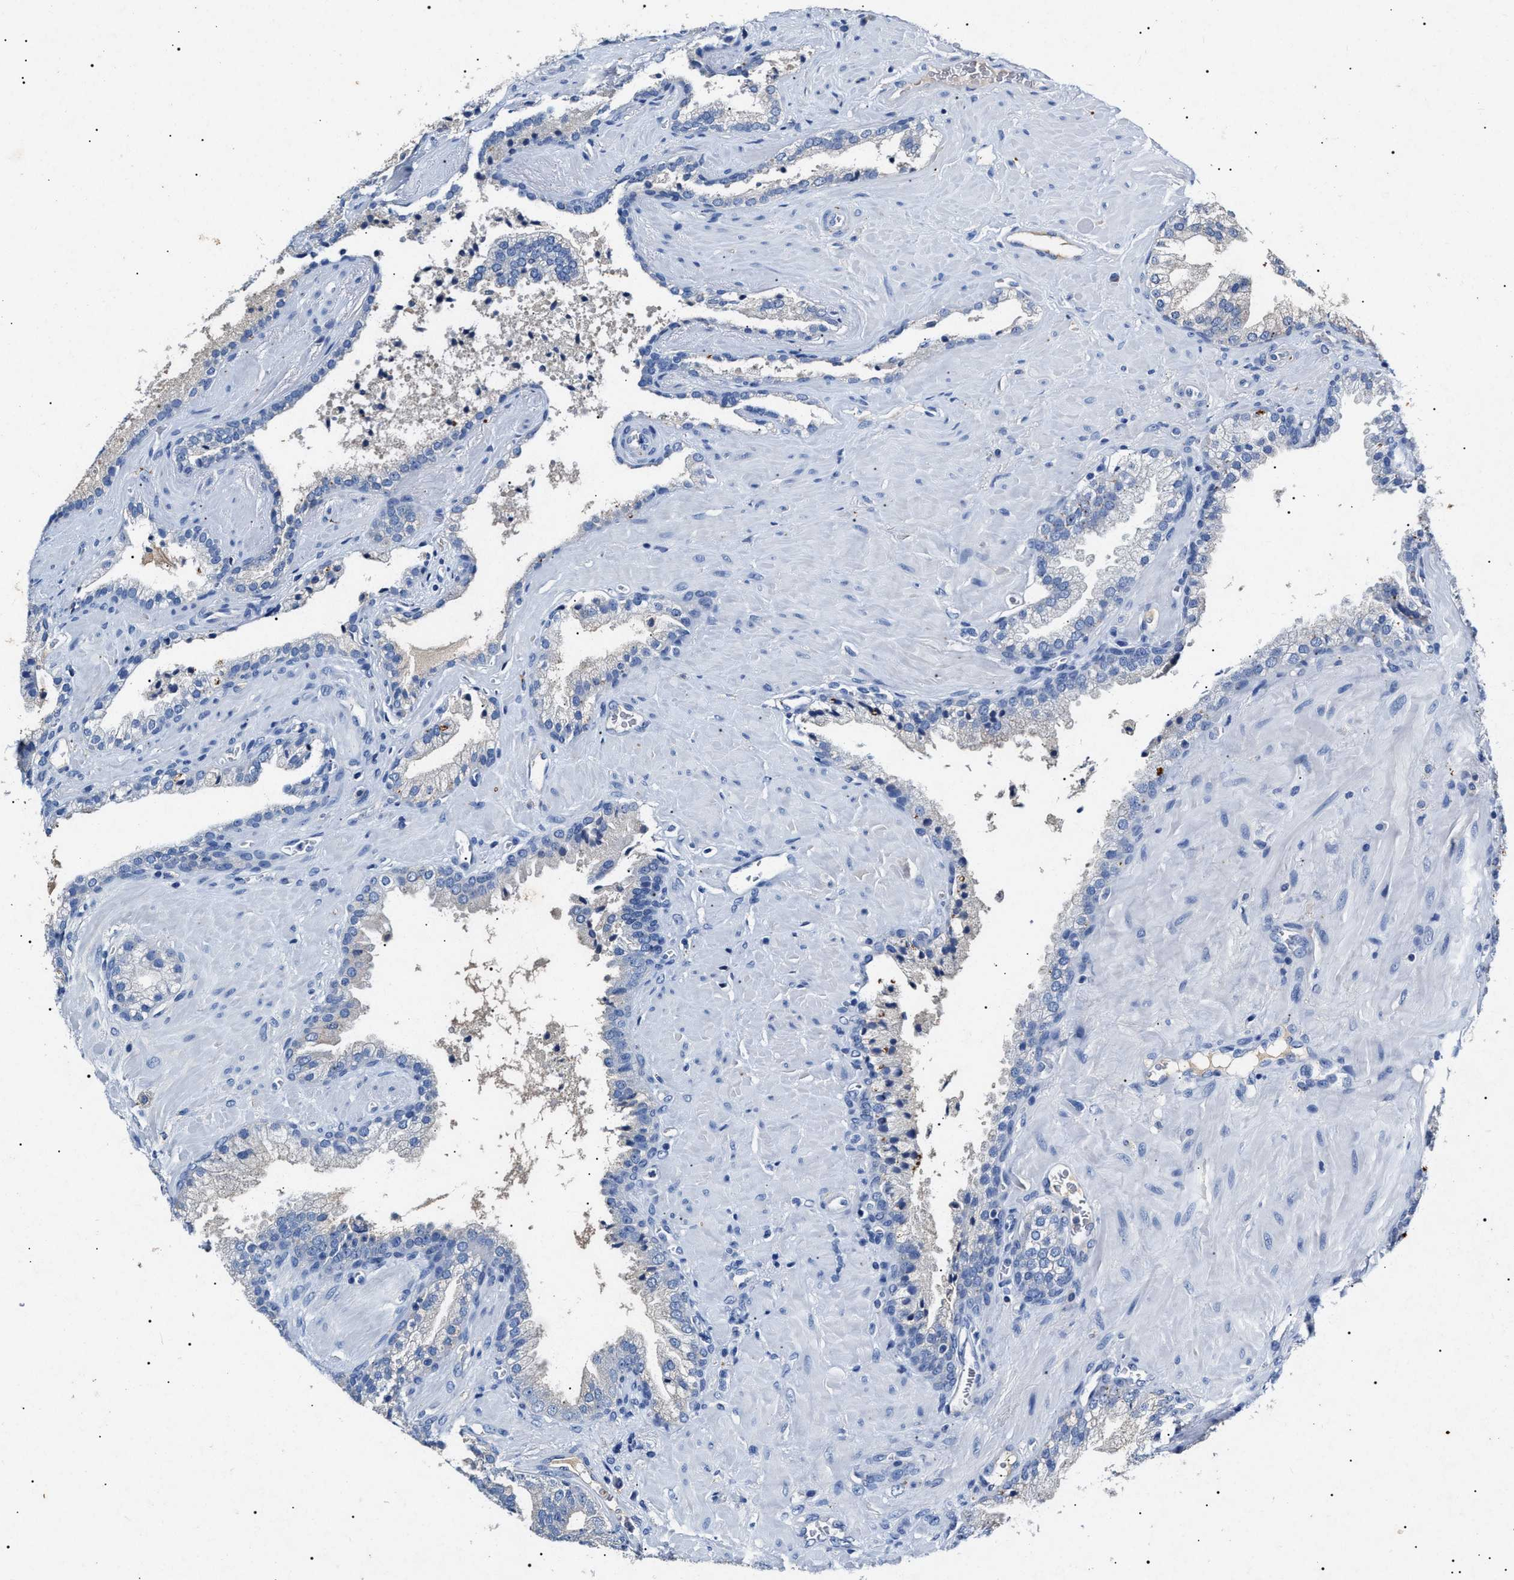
{"staining": {"intensity": "negative", "quantity": "none", "location": "none"}, "tissue": "prostate cancer", "cell_type": "Tumor cells", "image_type": "cancer", "snomed": [{"axis": "morphology", "description": "Adenocarcinoma, Low grade"}, {"axis": "topography", "description": "Prostate"}], "caption": "Tumor cells show no significant staining in prostate cancer.", "gene": "LRRC8E", "patient": {"sex": "male", "age": 71}}